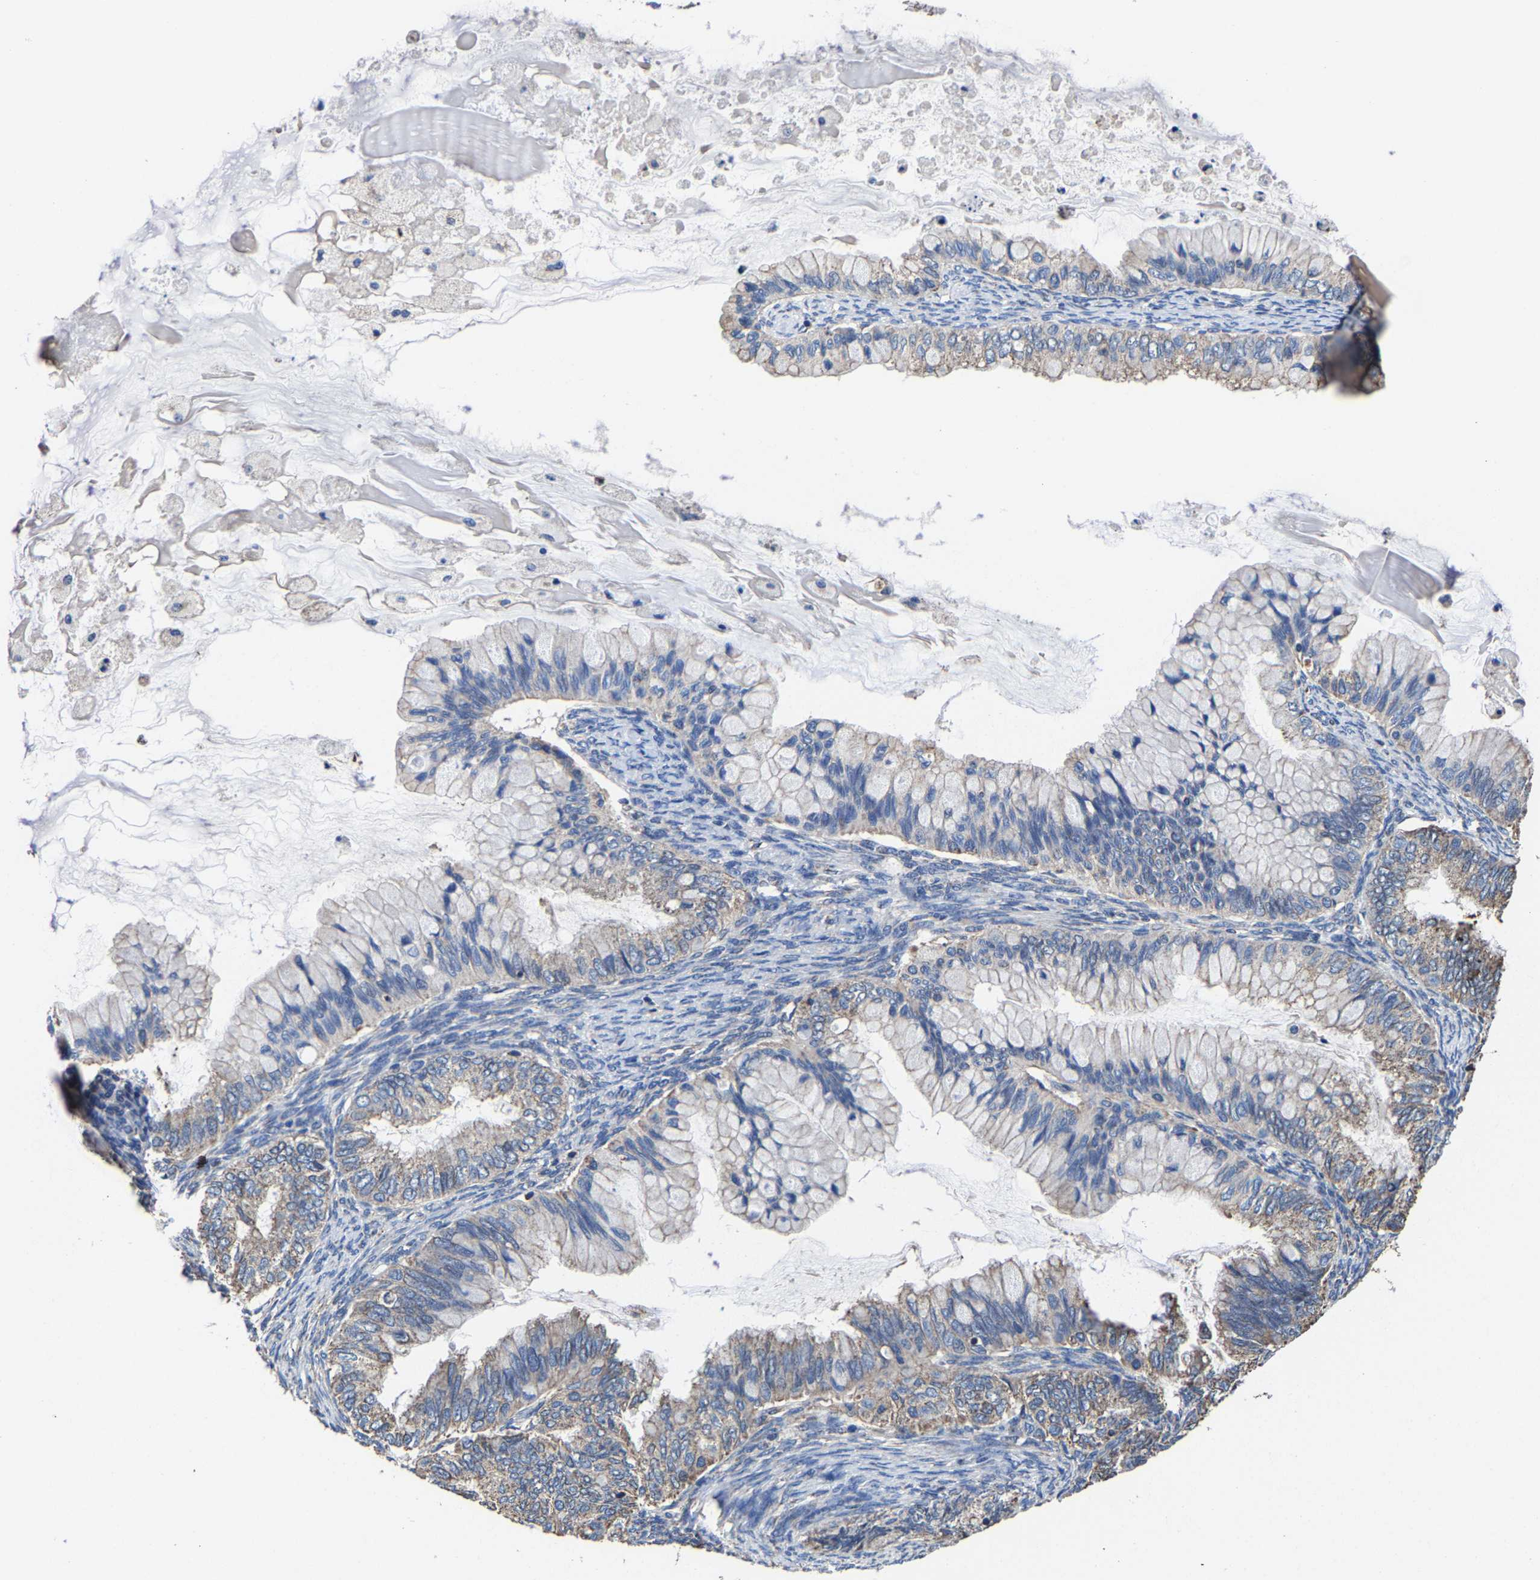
{"staining": {"intensity": "weak", "quantity": "25%-75%", "location": "cytoplasmic/membranous"}, "tissue": "ovarian cancer", "cell_type": "Tumor cells", "image_type": "cancer", "snomed": [{"axis": "morphology", "description": "Cystadenocarcinoma, mucinous, NOS"}, {"axis": "topography", "description": "Ovary"}], "caption": "The photomicrograph reveals immunohistochemical staining of ovarian cancer. There is weak cytoplasmic/membranous staining is seen in about 25%-75% of tumor cells. Using DAB (brown) and hematoxylin (blue) stains, captured at high magnification using brightfield microscopy.", "gene": "ZCCHC7", "patient": {"sex": "female", "age": 80}}